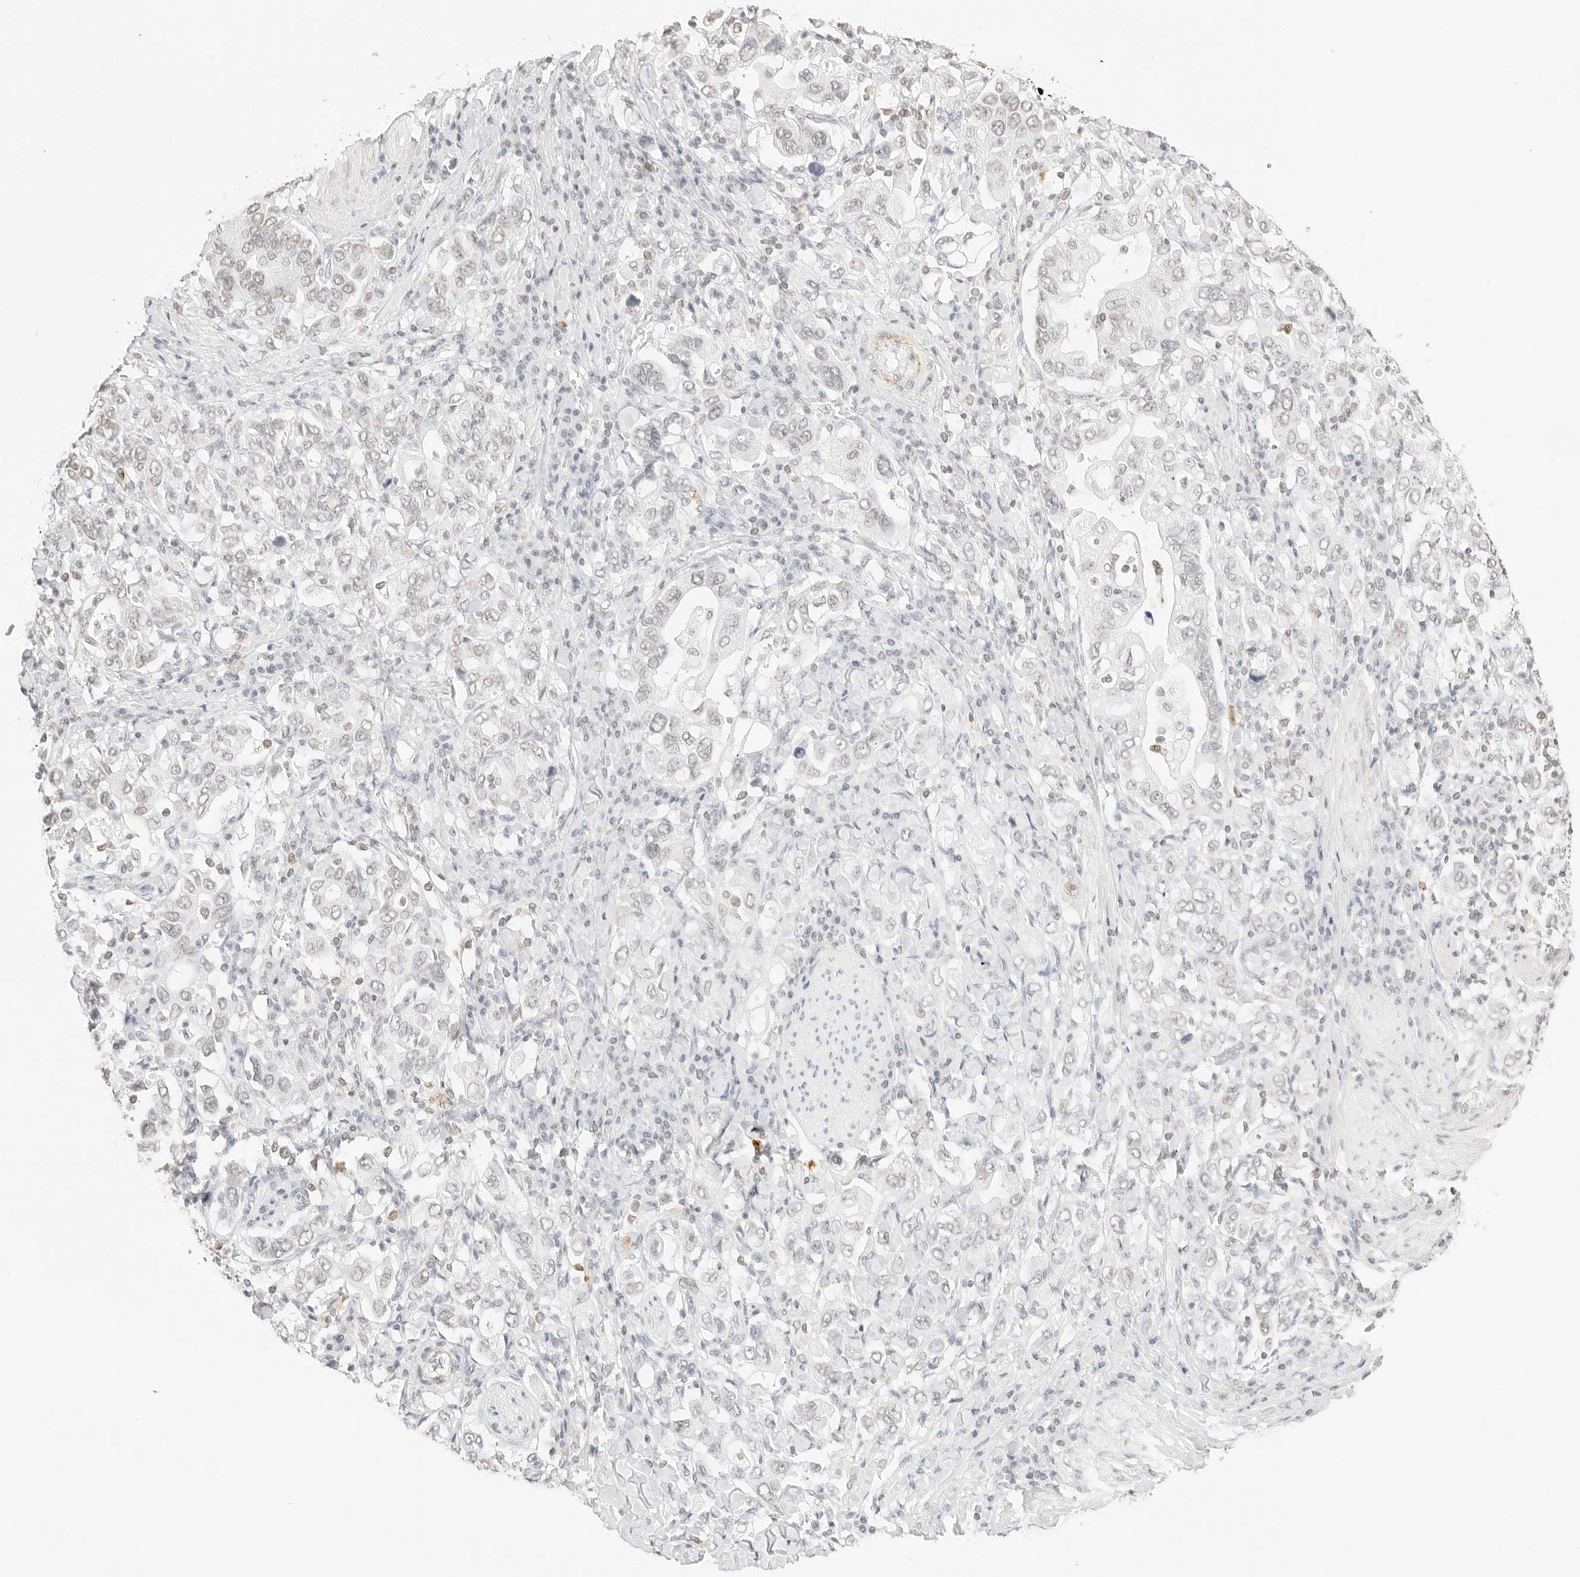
{"staining": {"intensity": "negative", "quantity": "none", "location": "none"}, "tissue": "stomach cancer", "cell_type": "Tumor cells", "image_type": "cancer", "snomed": [{"axis": "morphology", "description": "Adenocarcinoma, NOS"}, {"axis": "topography", "description": "Stomach, upper"}], "caption": "A micrograph of stomach adenocarcinoma stained for a protein shows no brown staining in tumor cells.", "gene": "FBLN5", "patient": {"sex": "male", "age": 62}}